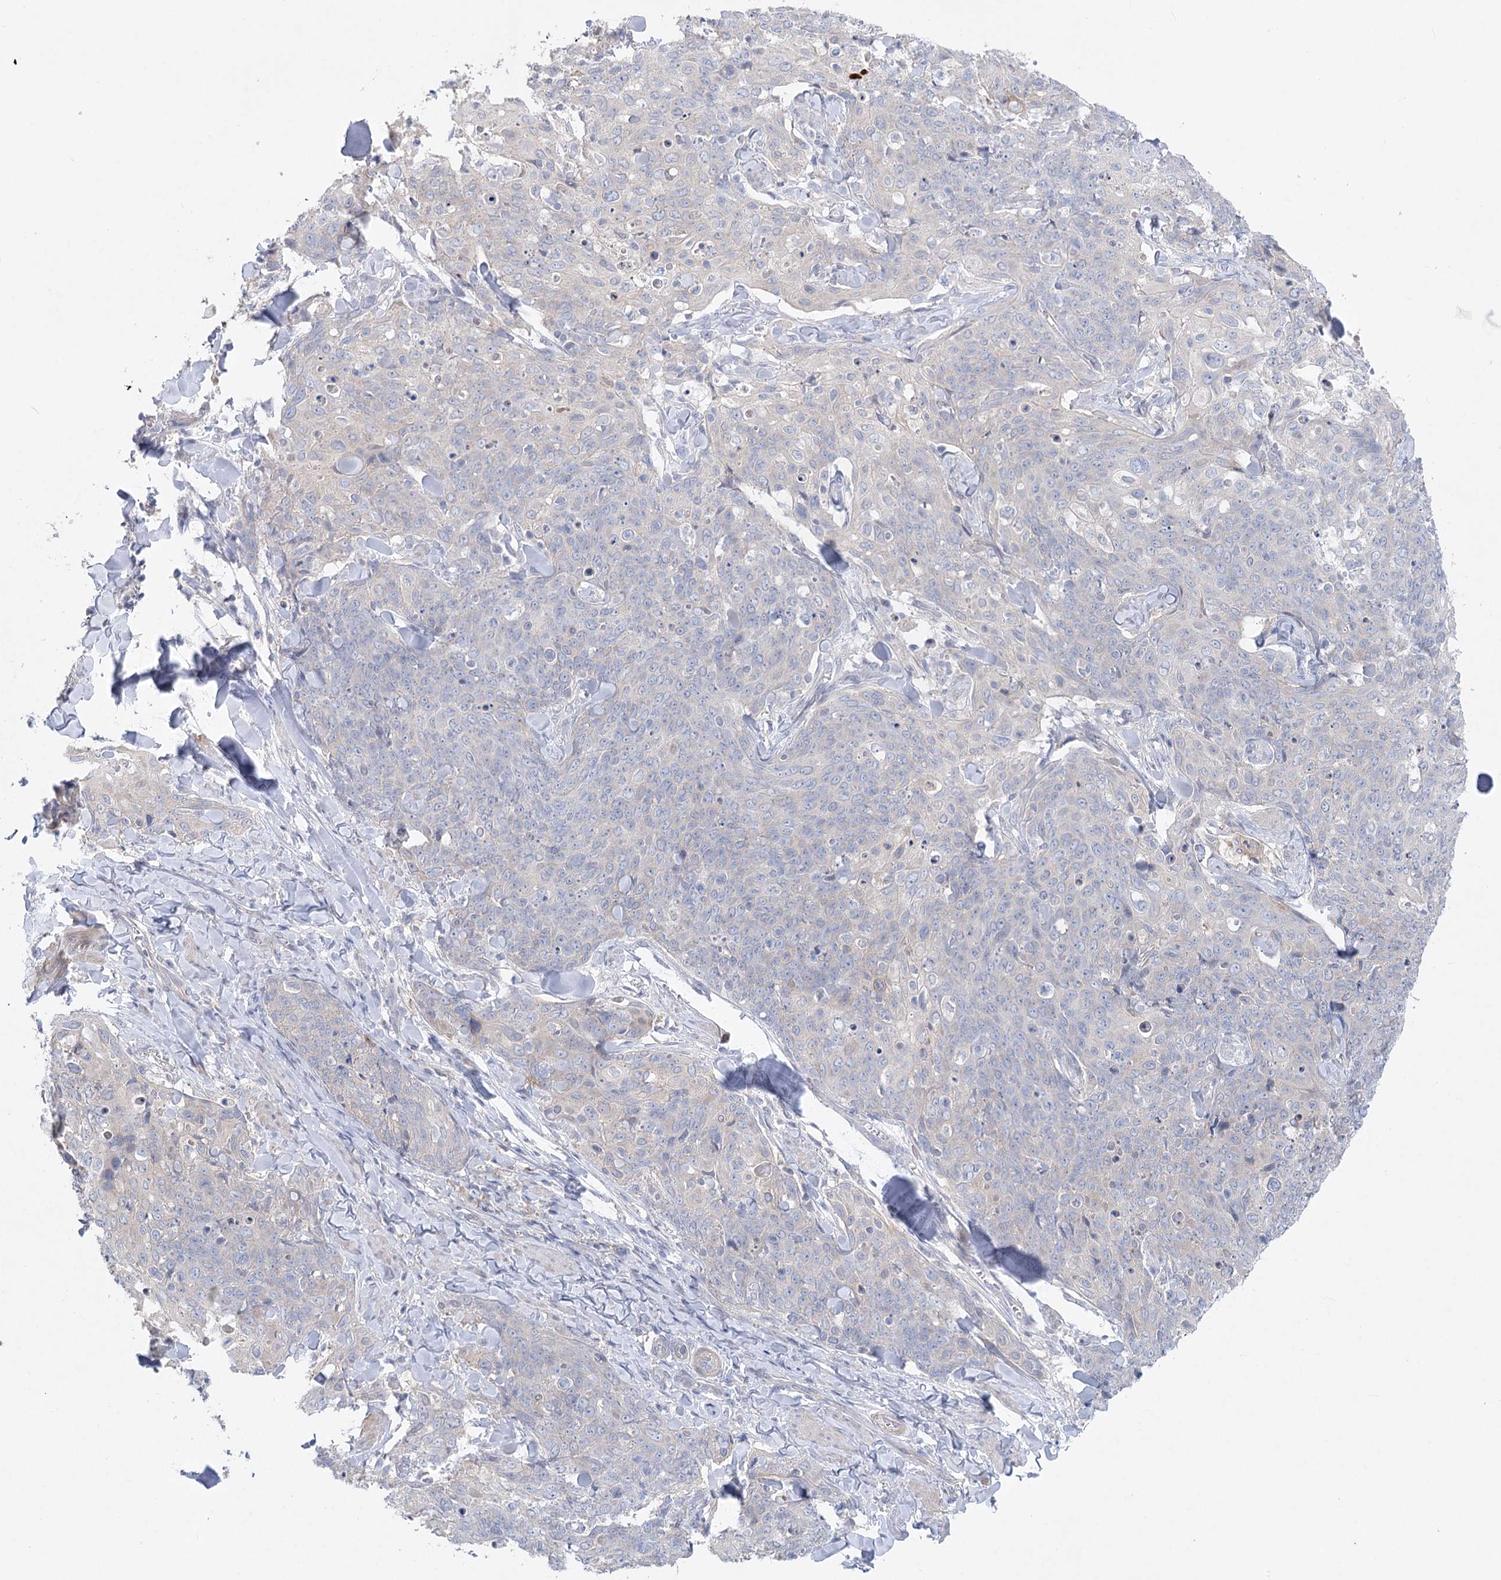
{"staining": {"intensity": "negative", "quantity": "none", "location": "none"}, "tissue": "skin cancer", "cell_type": "Tumor cells", "image_type": "cancer", "snomed": [{"axis": "morphology", "description": "Squamous cell carcinoma, NOS"}, {"axis": "topography", "description": "Skin"}, {"axis": "topography", "description": "Vulva"}], "caption": "An immunohistochemistry (IHC) photomicrograph of skin cancer is shown. There is no staining in tumor cells of skin cancer. (Stains: DAB immunohistochemistry with hematoxylin counter stain, Microscopy: brightfield microscopy at high magnification).", "gene": "SCN11A", "patient": {"sex": "female", "age": 85}}